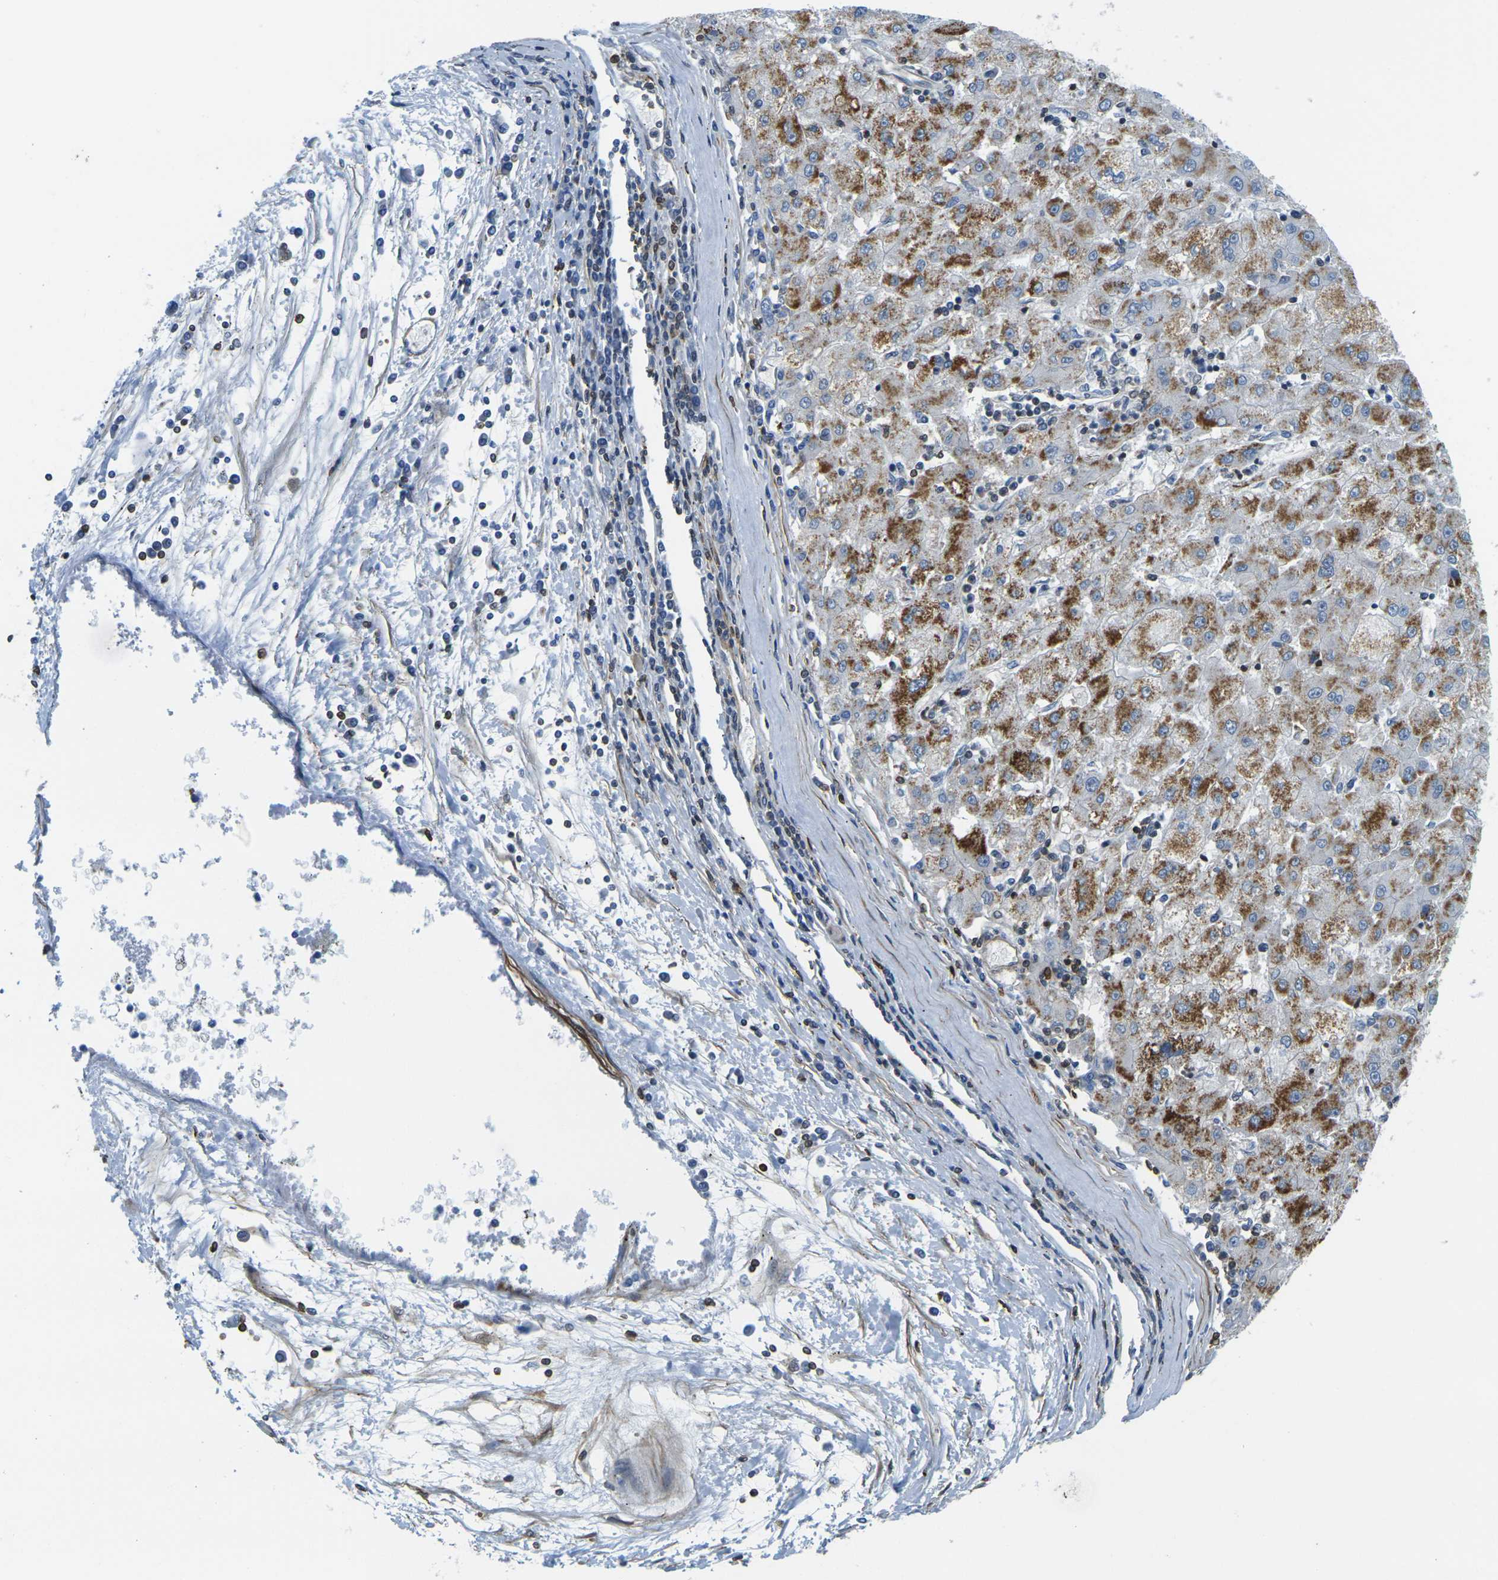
{"staining": {"intensity": "moderate", "quantity": "25%-75%", "location": "cytoplasmic/membranous"}, "tissue": "liver cancer", "cell_type": "Tumor cells", "image_type": "cancer", "snomed": [{"axis": "morphology", "description": "Carcinoma, Hepatocellular, NOS"}, {"axis": "topography", "description": "Liver"}], "caption": "Protein expression by immunohistochemistry (IHC) demonstrates moderate cytoplasmic/membranous staining in about 25%-75% of tumor cells in liver hepatocellular carcinoma. (IHC, brightfield microscopy, high magnification).", "gene": "LASP1", "patient": {"sex": "male", "age": 72}}